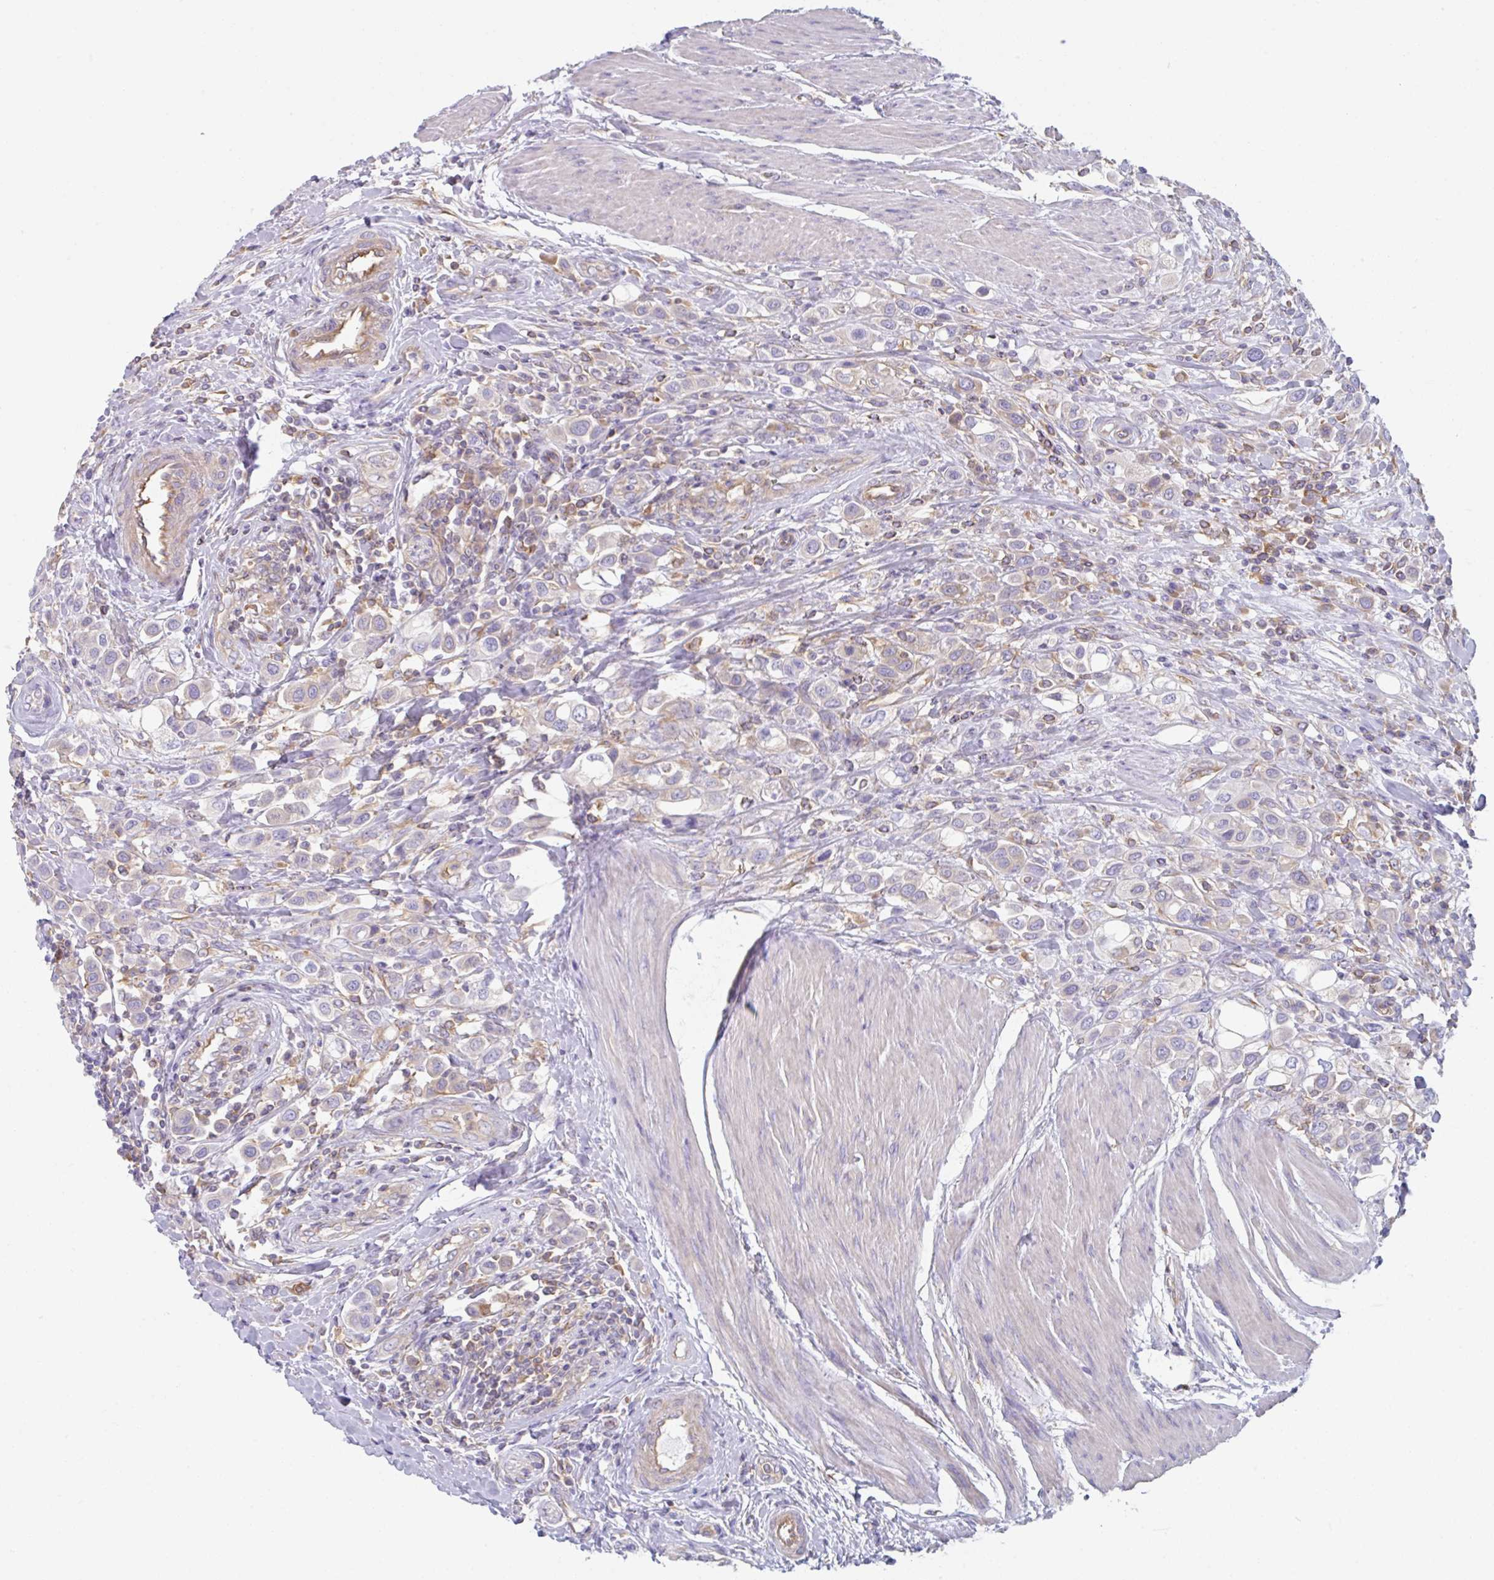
{"staining": {"intensity": "negative", "quantity": "none", "location": "none"}, "tissue": "urothelial cancer", "cell_type": "Tumor cells", "image_type": "cancer", "snomed": [{"axis": "morphology", "description": "Urothelial carcinoma, High grade"}, {"axis": "topography", "description": "Urinary bladder"}], "caption": "Photomicrograph shows no significant protein staining in tumor cells of urothelial cancer. (DAB (3,3'-diaminobenzidine) immunohistochemistry visualized using brightfield microscopy, high magnification).", "gene": "AMPD2", "patient": {"sex": "male", "age": 50}}